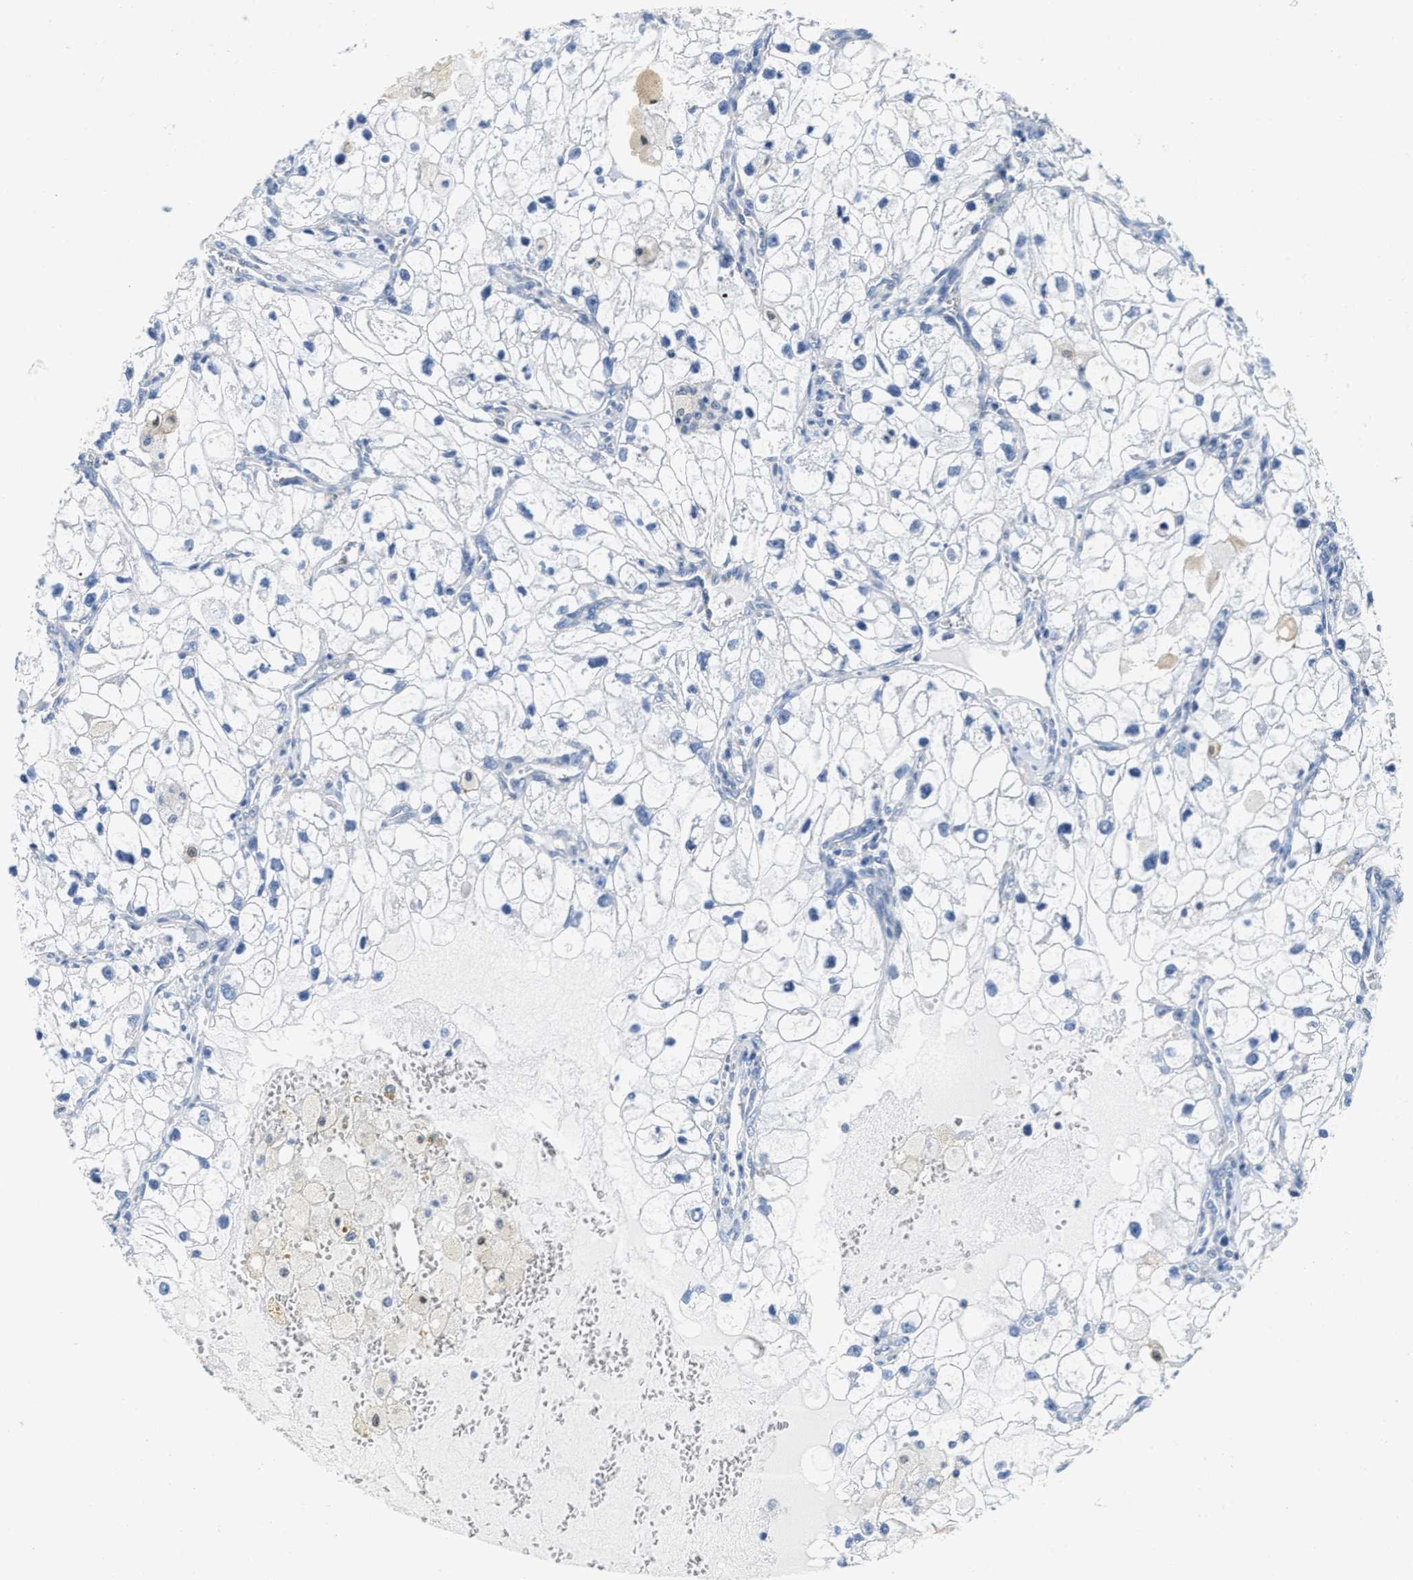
{"staining": {"intensity": "negative", "quantity": "none", "location": "none"}, "tissue": "renal cancer", "cell_type": "Tumor cells", "image_type": "cancer", "snomed": [{"axis": "morphology", "description": "Adenocarcinoma, NOS"}, {"axis": "topography", "description": "Kidney"}], "caption": "High magnification brightfield microscopy of renal adenocarcinoma stained with DAB (3,3'-diaminobenzidine) (brown) and counterstained with hematoxylin (blue): tumor cells show no significant expression.", "gene": "EIF2AK2", "patient": {"sex": "female", "age": 70}}